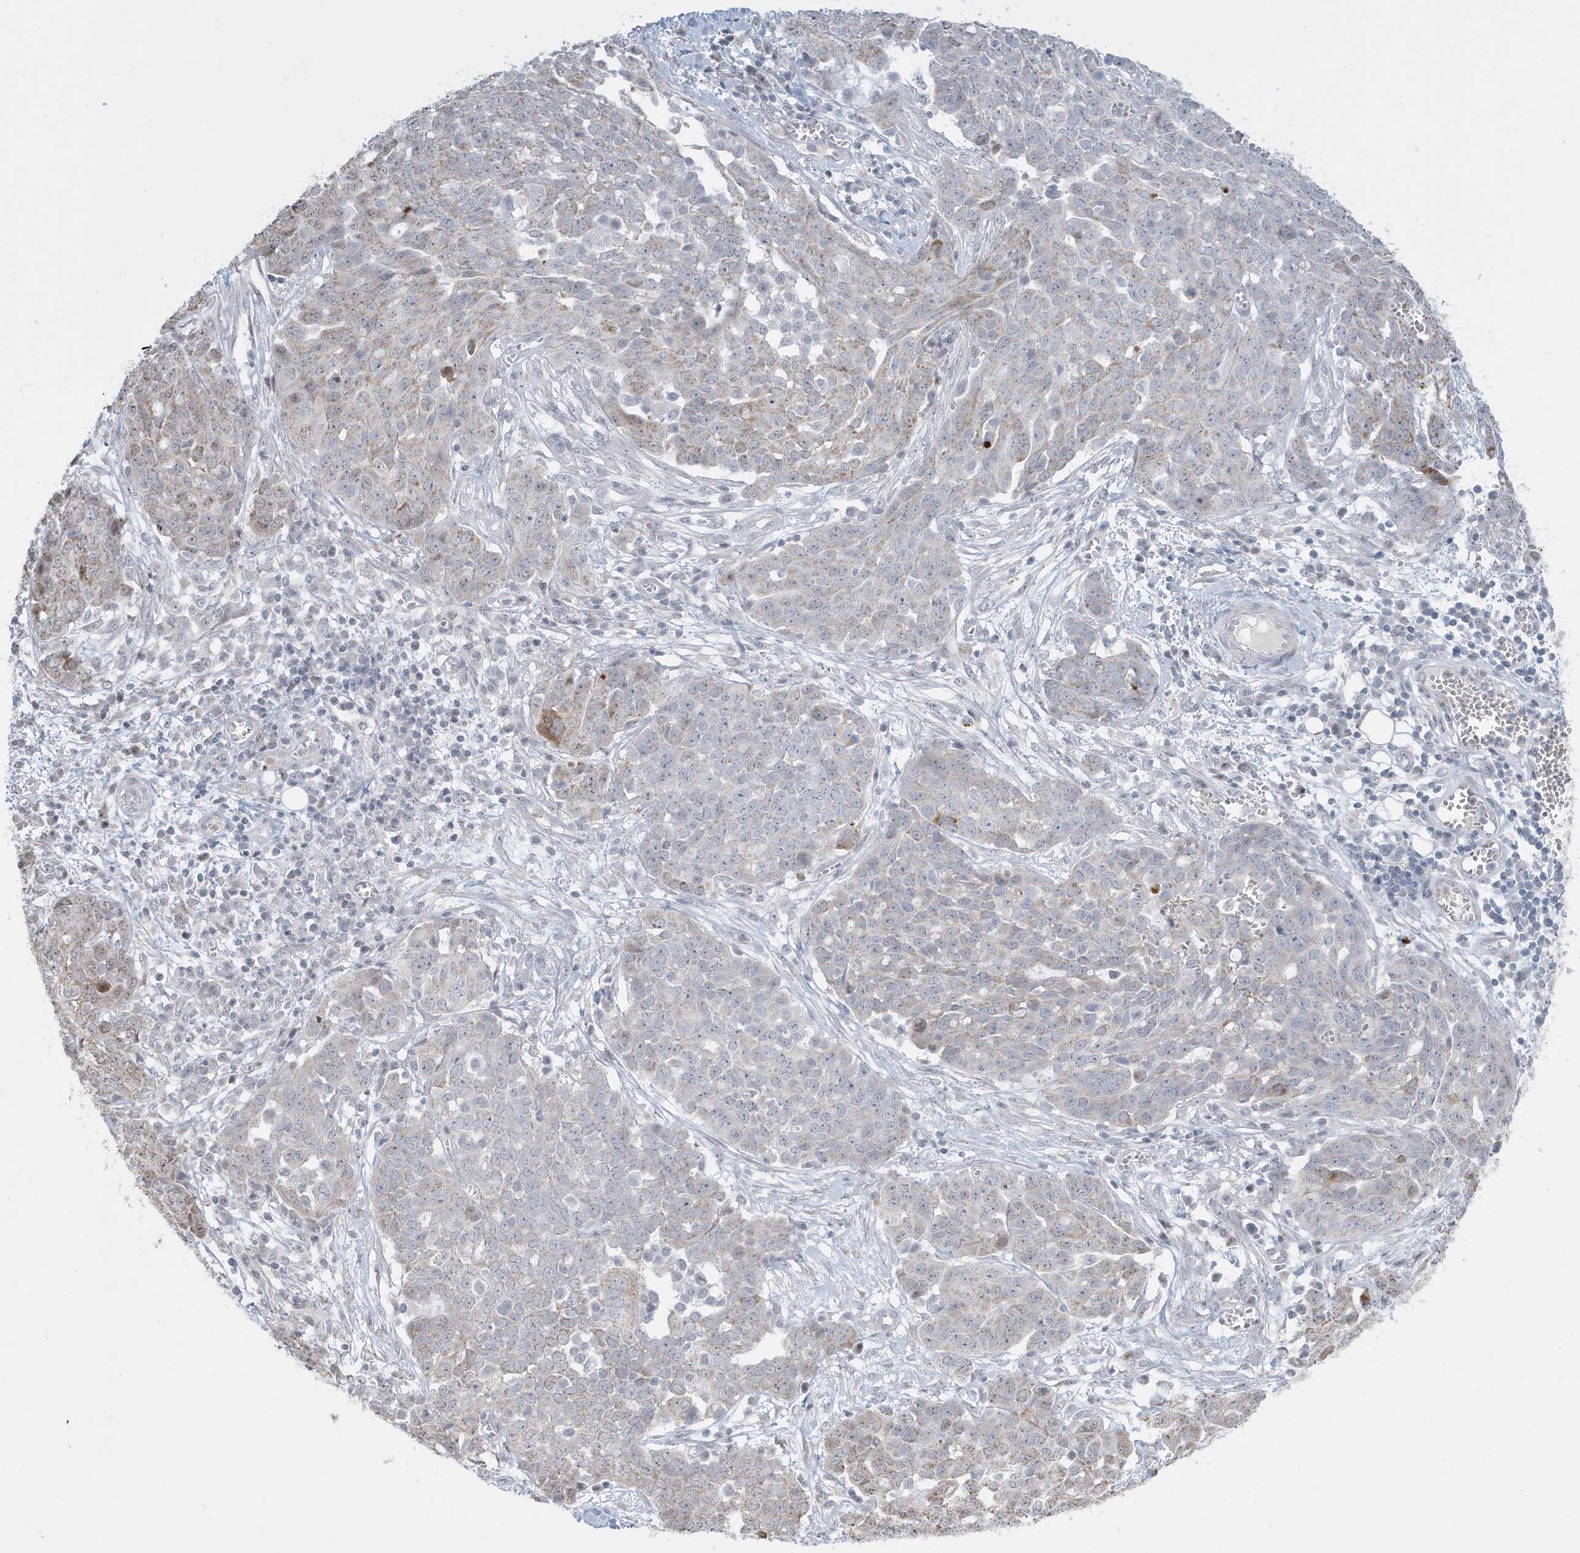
{"staining": {"intensity": "negative", "quantity": "none", "location": "none"}, "tissue": "ovarian cancer", "cell_type": "Tumor cells", "image_type": "cancer", "snomed": [{"axis": "morphology", "description": "Cystadenocarcinoma, serous, NOS"}, {"axis": "topography", "description": "Soft tissue"}, {"axis": "topography", "description": "Ovary"}], "caption": "Photomicrograph shows no significant protein expression in tumor cells of ovarian serous cystadenocarcinoma.", "gene": "FNDC1", "patient": {"sex": "female", "age": 57}}